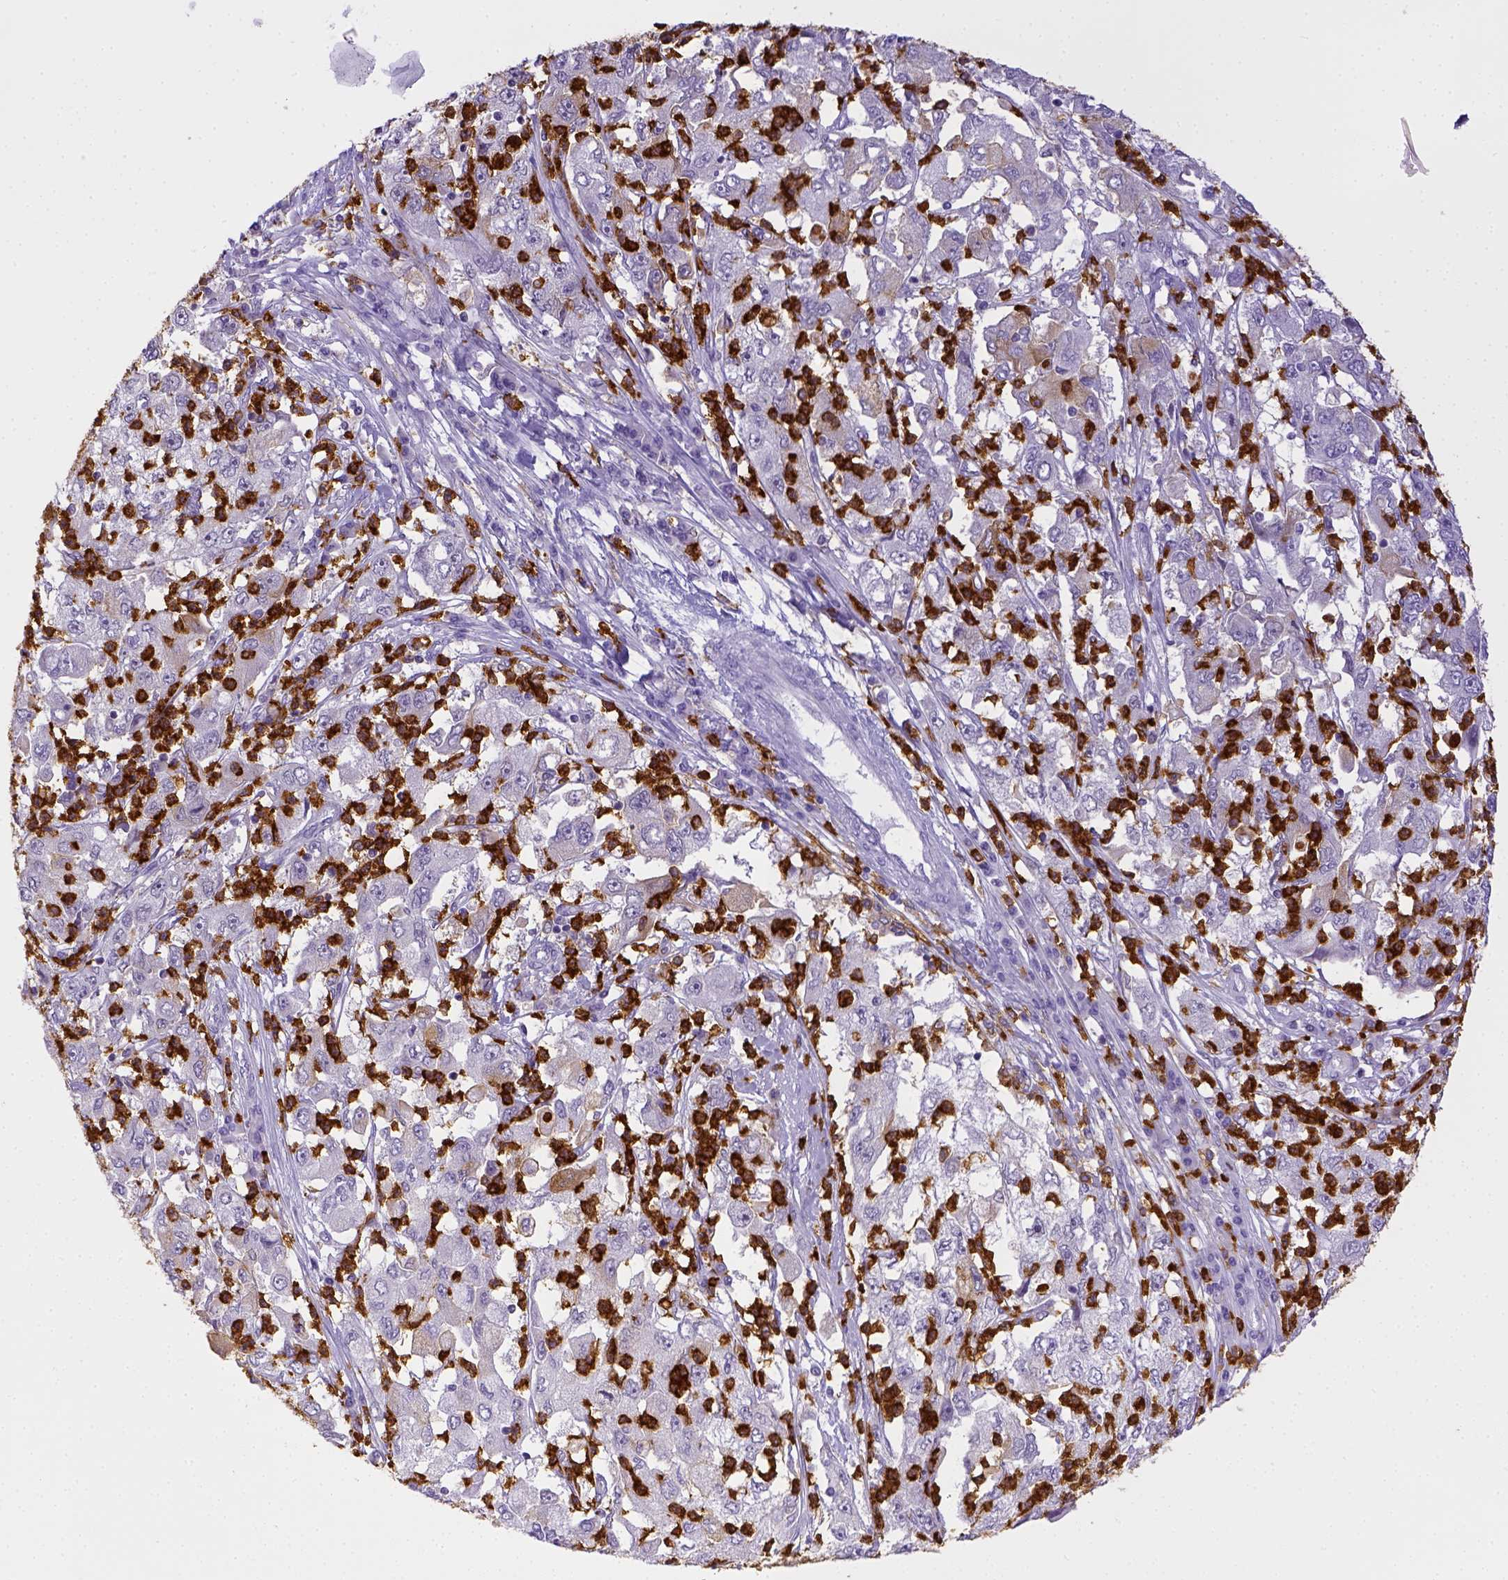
{"staining": {"intensity": "negative", "quantity": "none", "location": "none"}, "tissue": "cervical cancer", "cell_type": "Tumor cells", "image_type": "cancer", "snomed": [{"axis": "morphology", "description": "Squamous cell carcinoma, NOS"}, {"axis": "topography", "description": "Cervix"}], "caption": "Immunohistochemical staining of cervical cancer exhibits no significant expression in tumor cells.", "gene": "ITGAM", "patient": {"sex": "female", "age": 36}}